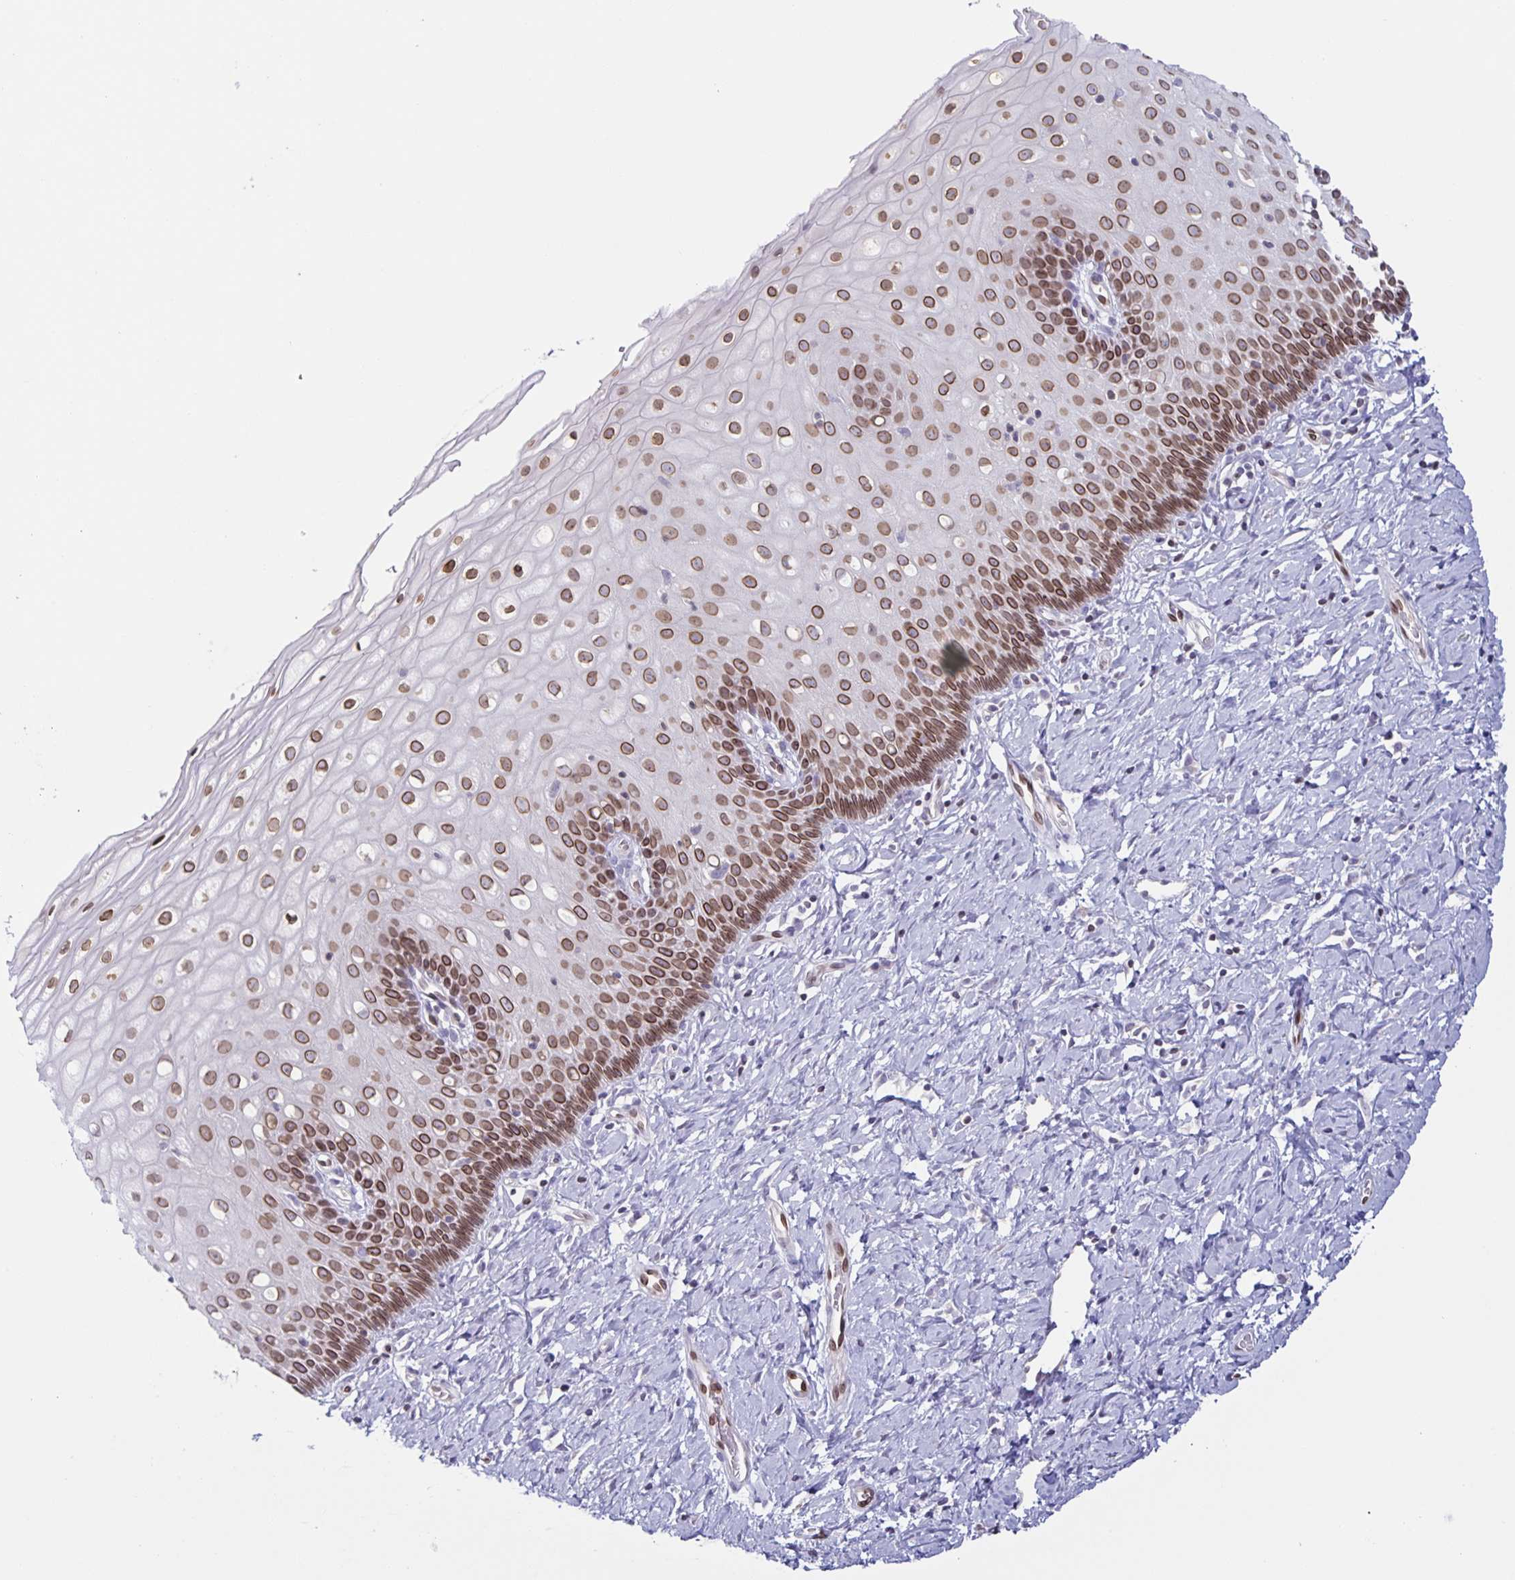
{"staining": {"intensity": "moderate", "quantity": ">75%", "location": "cytoplasmic/membranous,nuclear"}, "tissue": "cervix", "cell_type": "Glandular cells", "image_type": "normal", "snomed": [{"axis": "morphology", "description": "Normal tissue, NOS"}, {"axis": "topography", "description": "Cervix"}], "caption": "Cervix stained for a protein (brown) shows moderate cytoplasmic/membranous,nuclear positive expression in approximately >75% of glandular cells.", "gene": "SYNE2", "patient": {"sex": "female", "age": 37}}